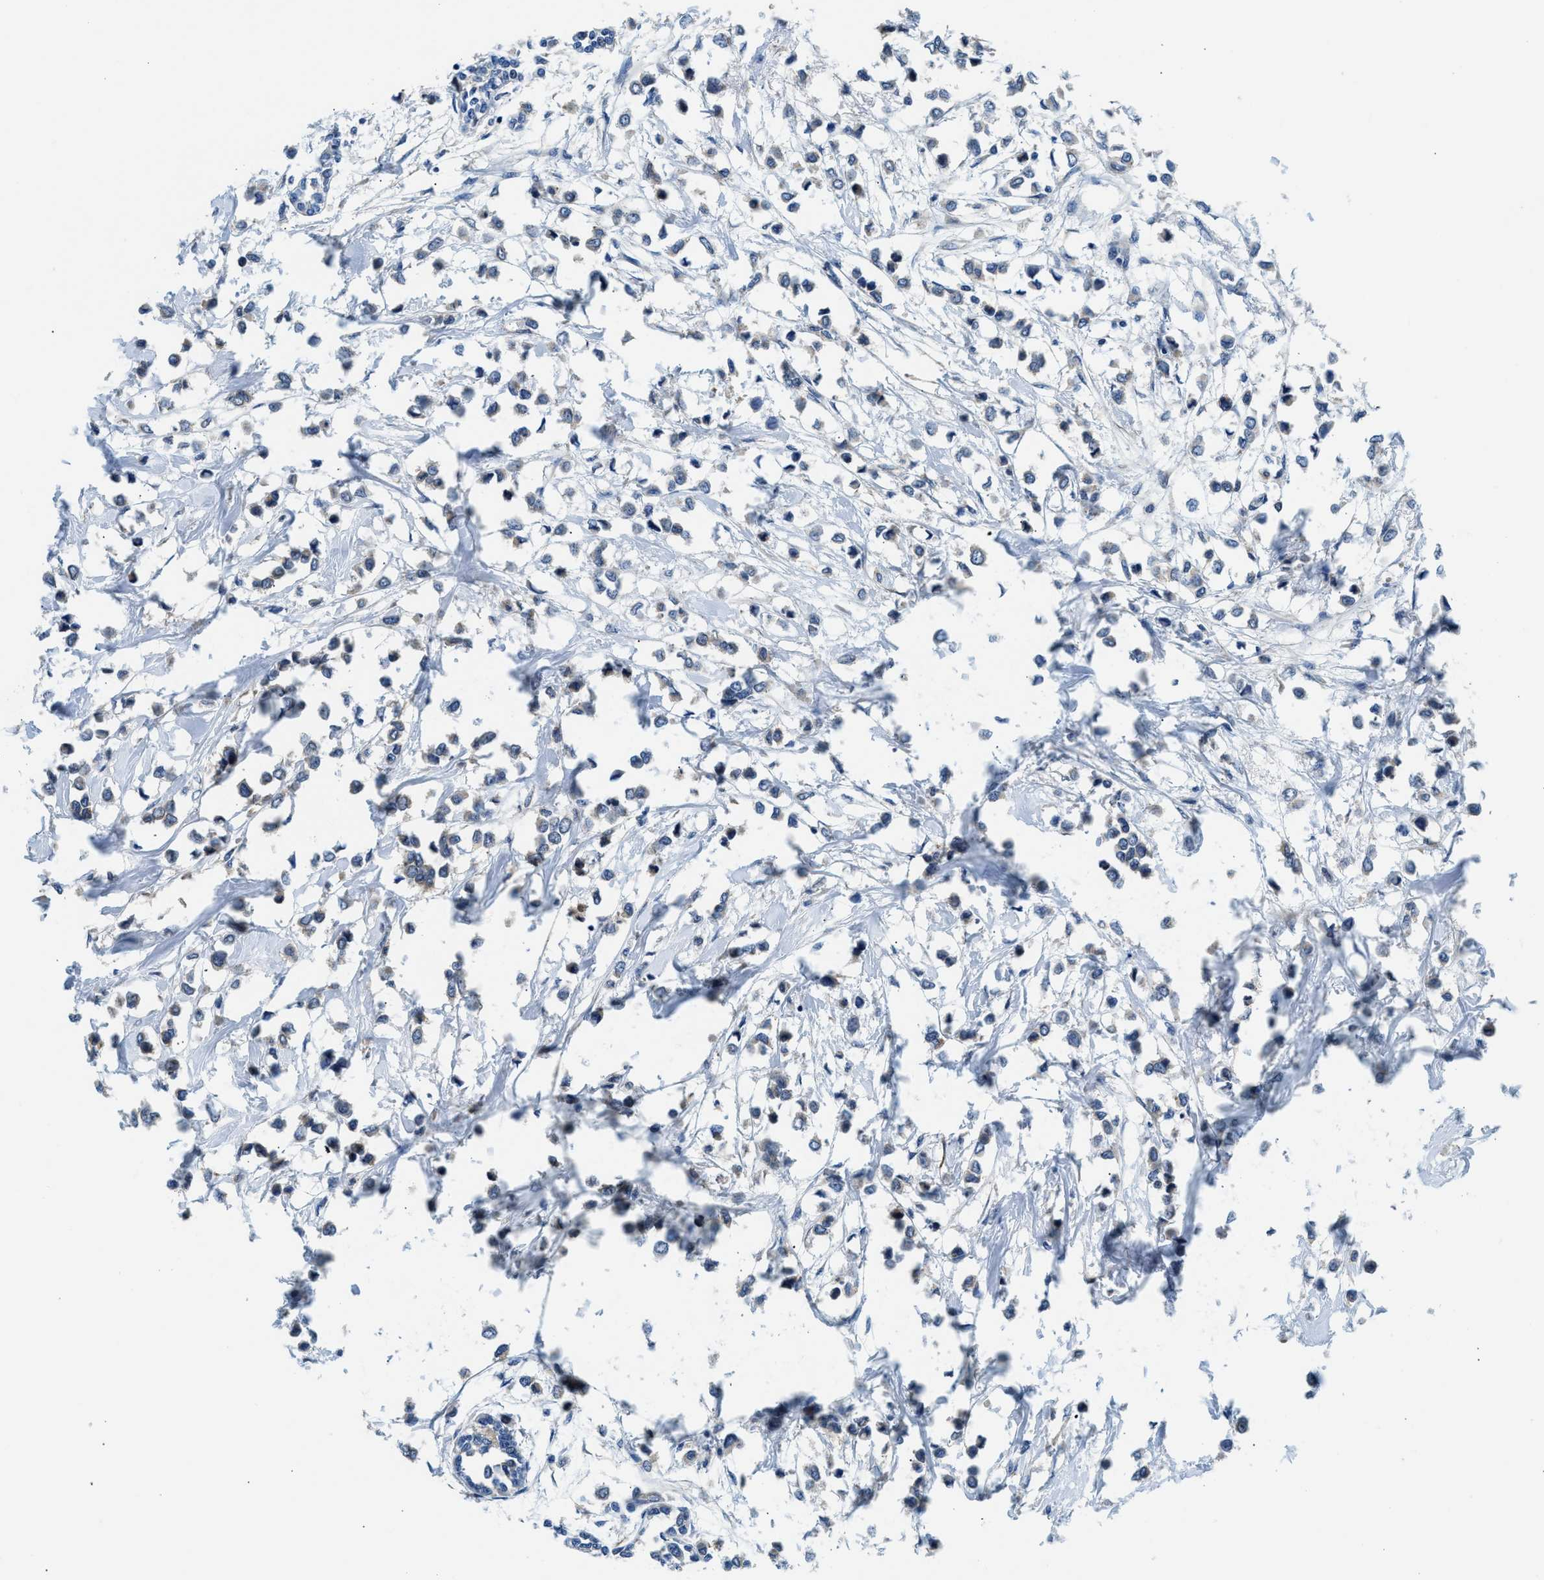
{"staining": {"intensity": "weak", "quantity": "<25%", "location": "cytoplasmic/membranous"}, "tissue": "breast cancer", "cell_type": "Tumor cells", "image_type": "cancer", "snomed": [{"axis": "morphology", "description": "Lobular carcinoma"}, {"axis": "topography", "description": "Breast"}], "caption": "Immunohistochemical staining of human breast cancer (lobular carcinoma) exhibits no significant staining in tumor cells.", "gene": "LPIN2", "patient": {"sex": "female", "age": 51}}